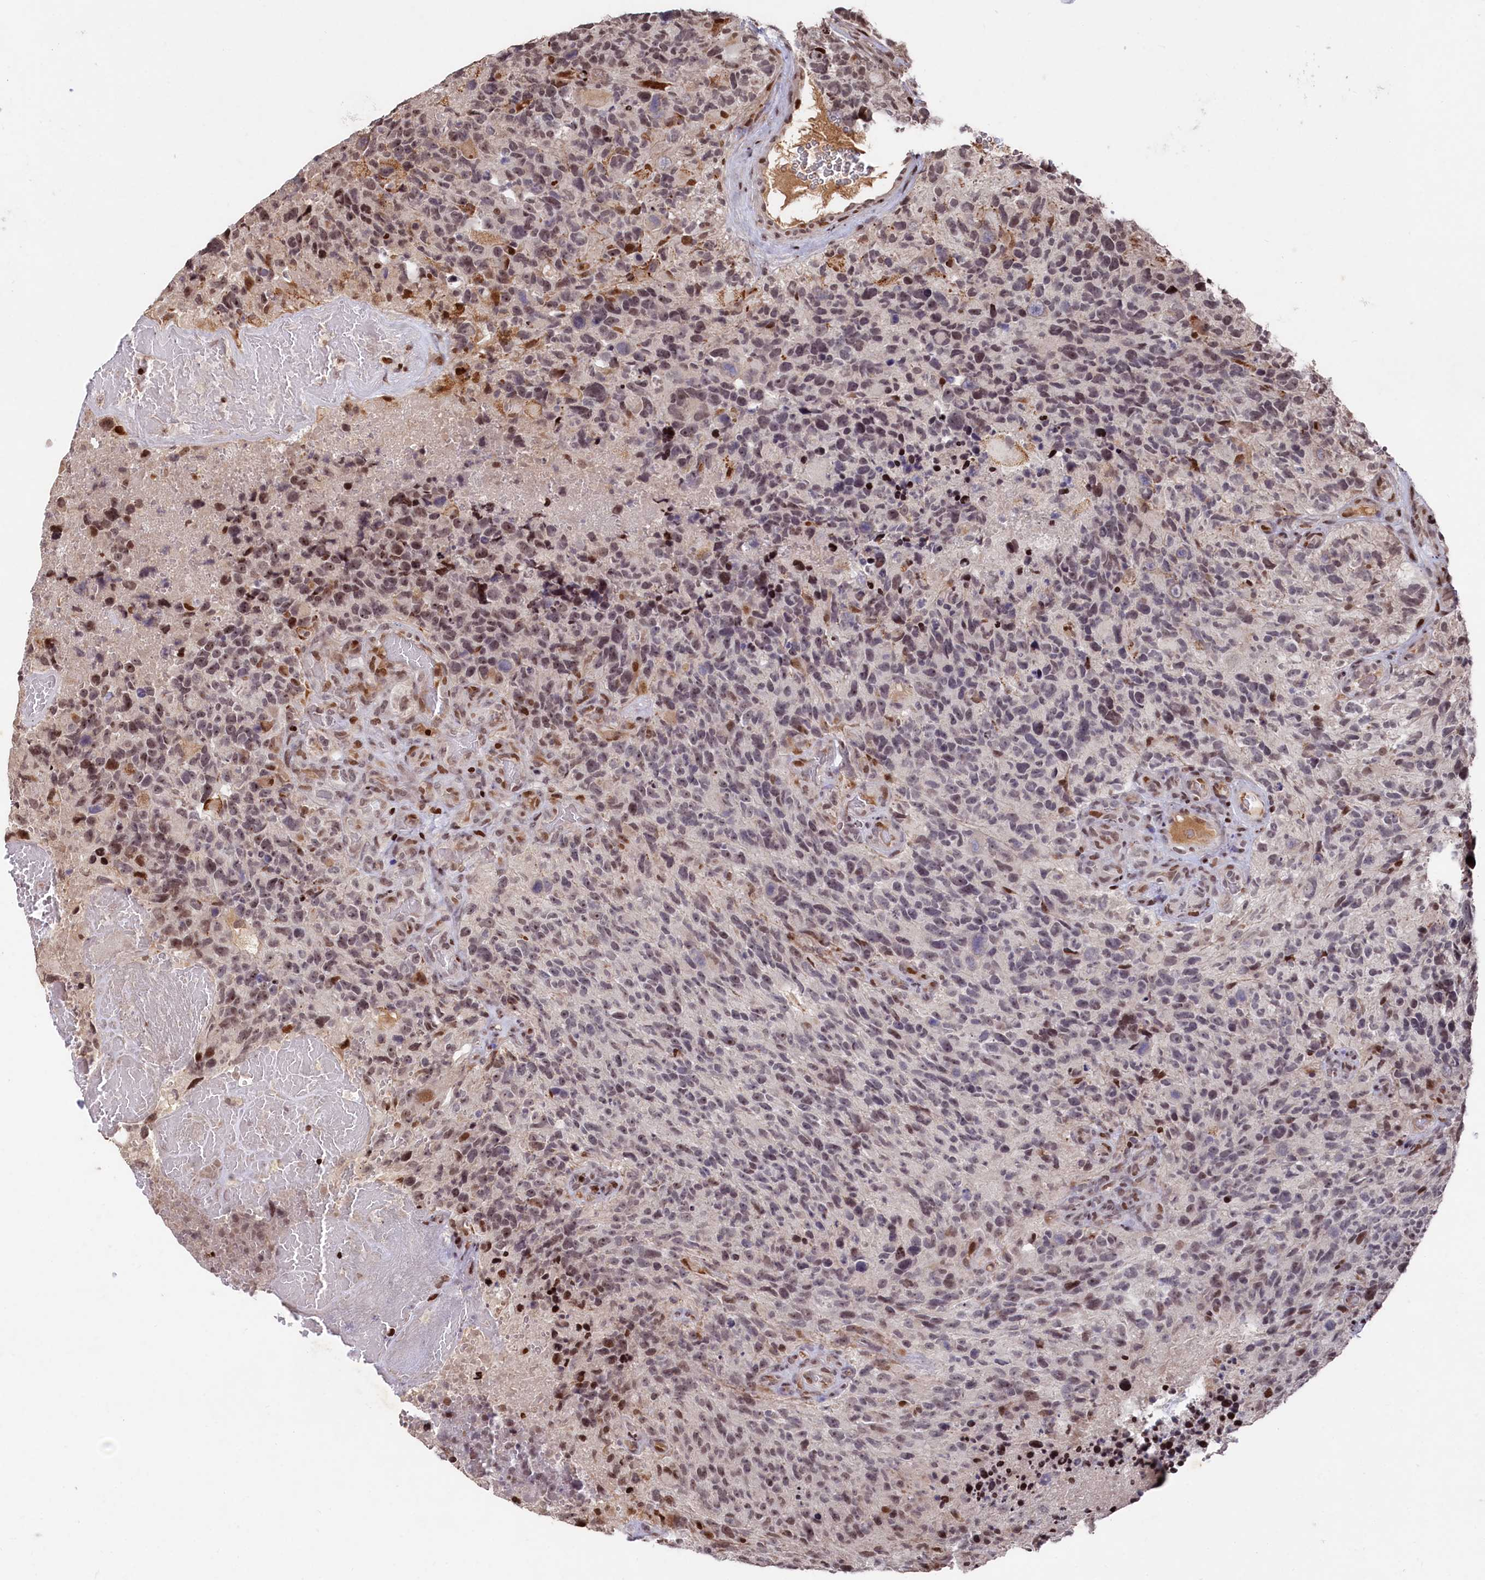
{"staining": {"intensity": "weak", "quantity": "25%-75%", "location": "nuclear"}, "tissue": "glioma", "cell_type": "Tumor cells", "image_type": "cancer", "snomed": [{"axis": "morphology", "description": "Glioma, malignant, High grade"}, {"axis": "topography", "description": "Brain"}], "caption": "Weak nuclear staining is seen in approximately 25%-75% of tumor cells in glioma.", "gene": "MCF2L2", "patient": {"sex": "male", "age": 69}}